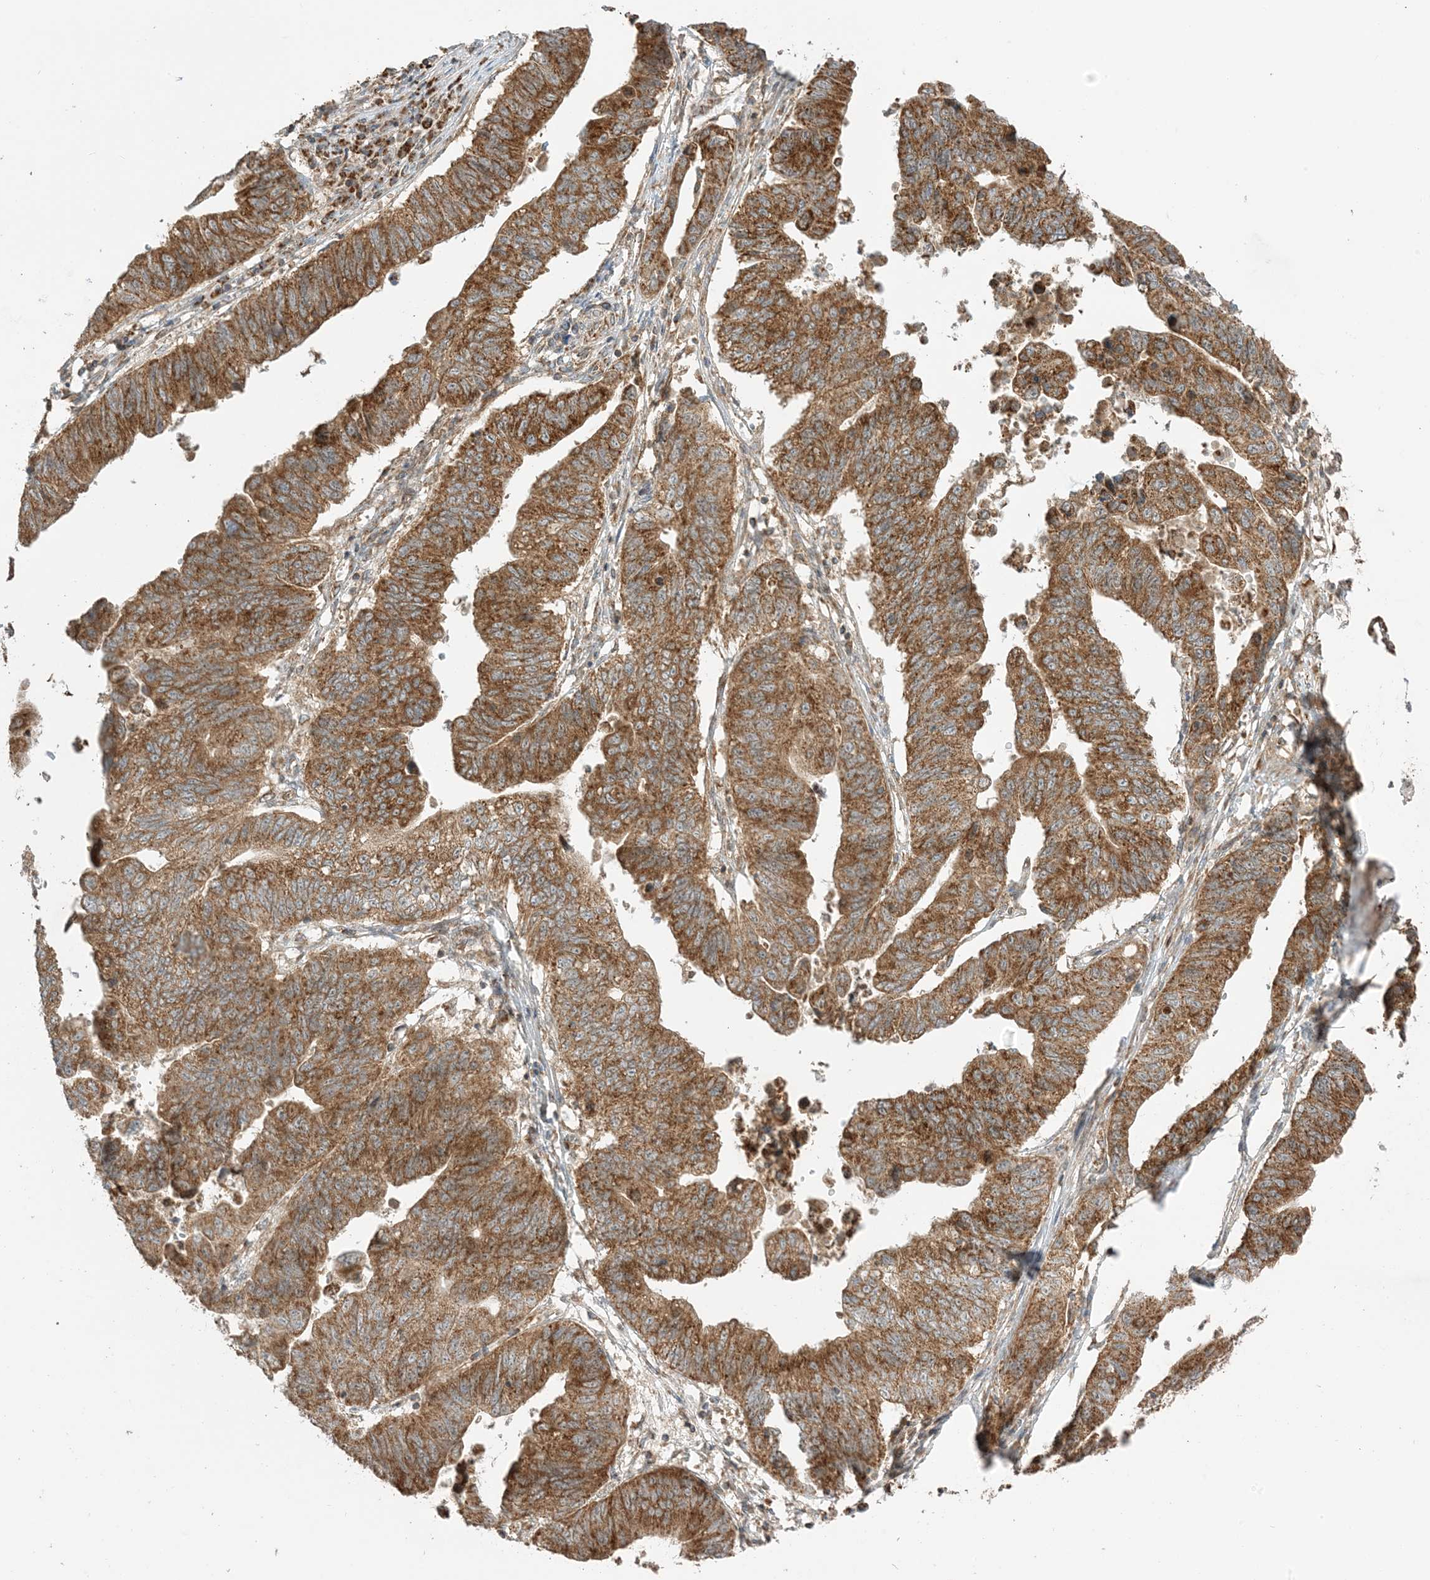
{"staining": {"intensity": "strong", "quantity": ">75%", "location": "cytoplasmic/membranous"}, "tissue": "stomach cancer", "cell_type": "Tumor cells", "image_type": "cancer", "snomed": [{"axis": "morphology", "description": "Adenocarcinoma, NOS"}, {"axis": "topography", "description": "Stomach"}], "caption": "Stomach cancer stained for a protein exhibits strong cytoplasmic/membranous positivity in tumor cells.", "gene": "N4BP3", "patient": {"sex": "male", "age": 59}}